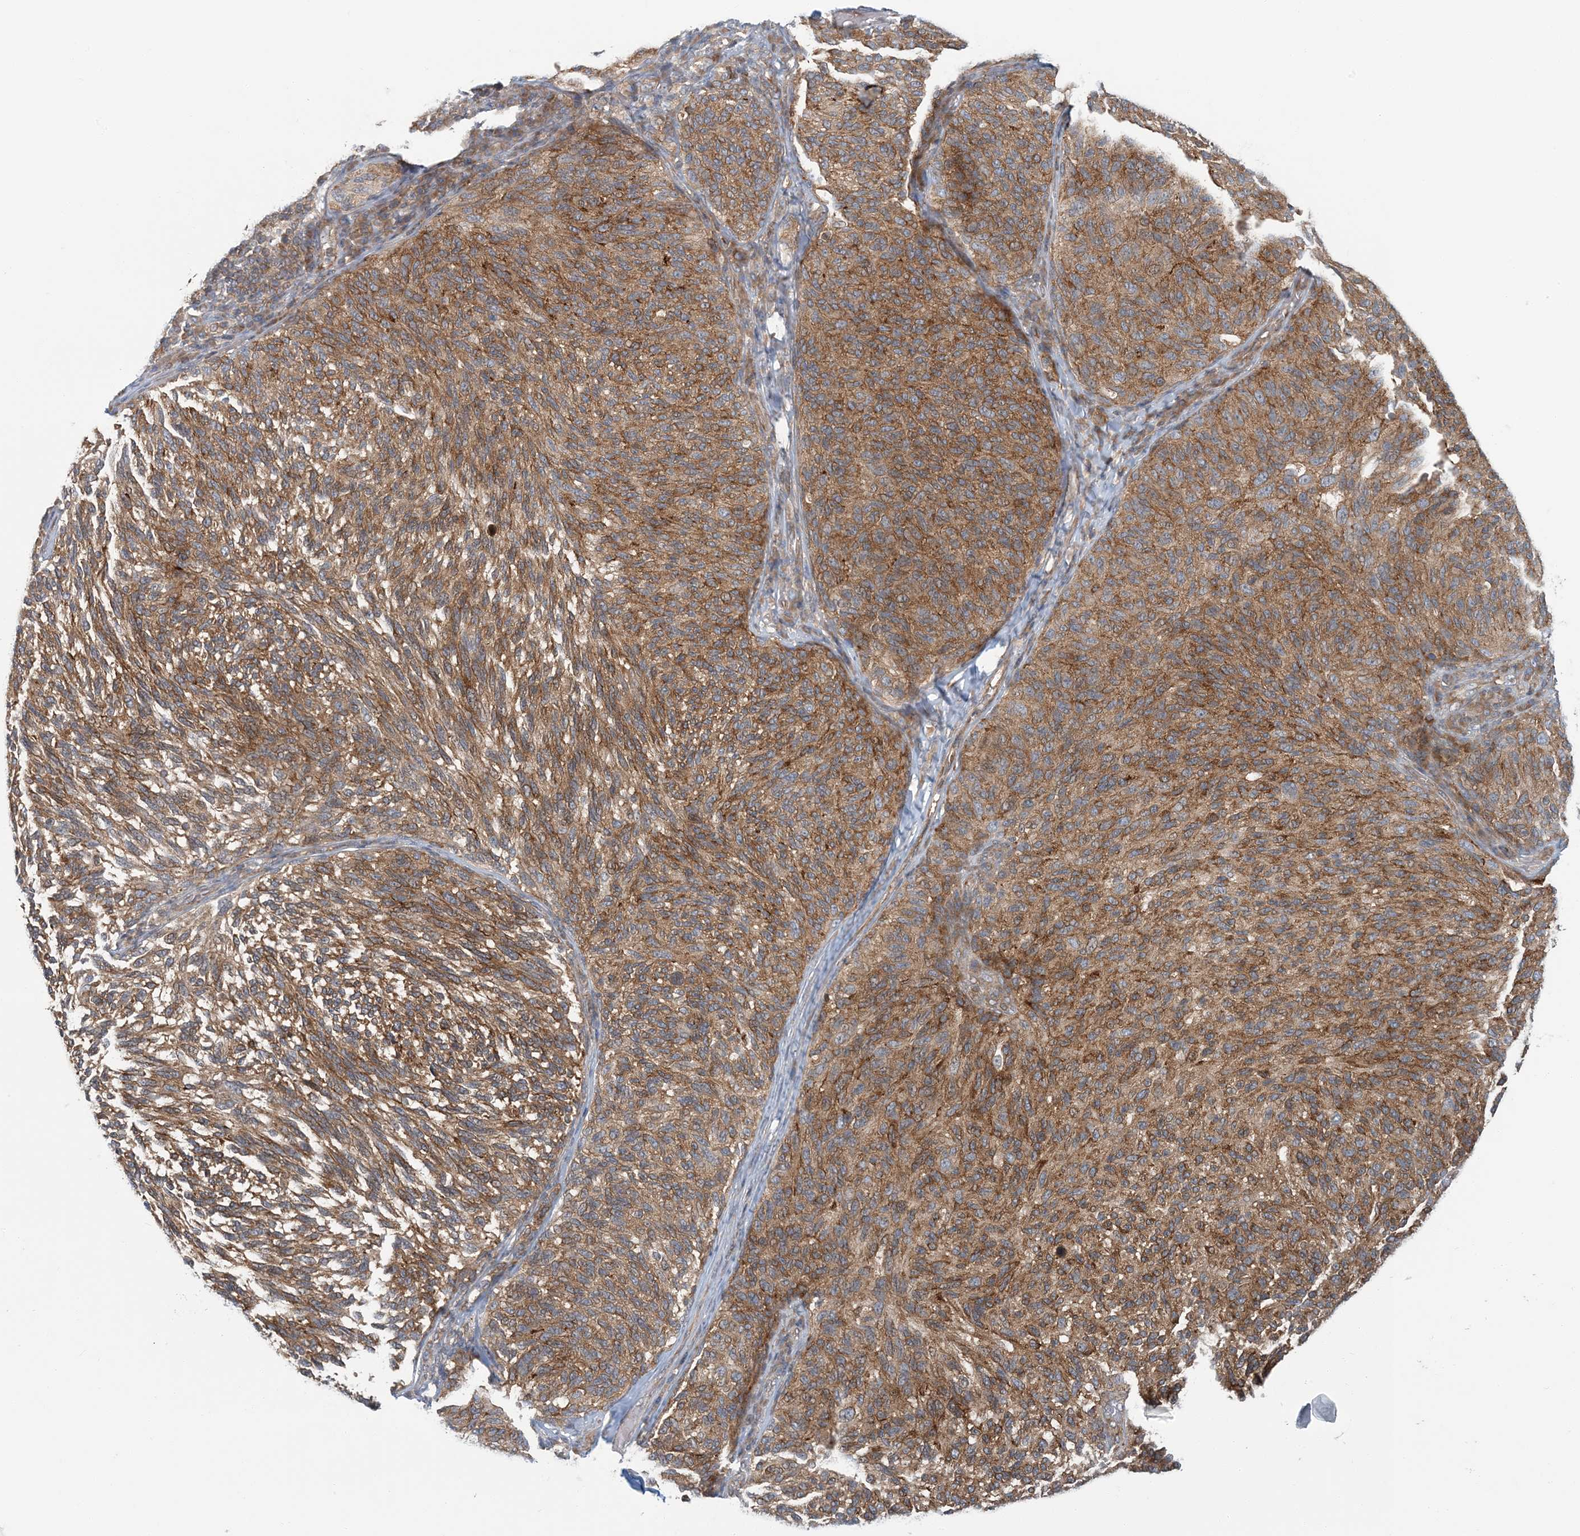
{"staining": {"intensity": "strong", "quantity": ">75%", "location": "cytoplasmic/membranous"}, "tissue": "melanoma", "cell_type": "Tumor cells", "image_type": "cancer", "snomed": [{"axis": "morphology", "description": "Malignant melanoma, NOS"}, {"axis": "topography", "description": "Skin"}], "caption": "An immunohistochemistry image of tumor tissue is shown. Protein staining in brown shows strong cytoplasmic/membranous positivity in melanoma within tumor cells.", "gene": "ATP13A2", "patient": {"sex": "female", "age": 73}}